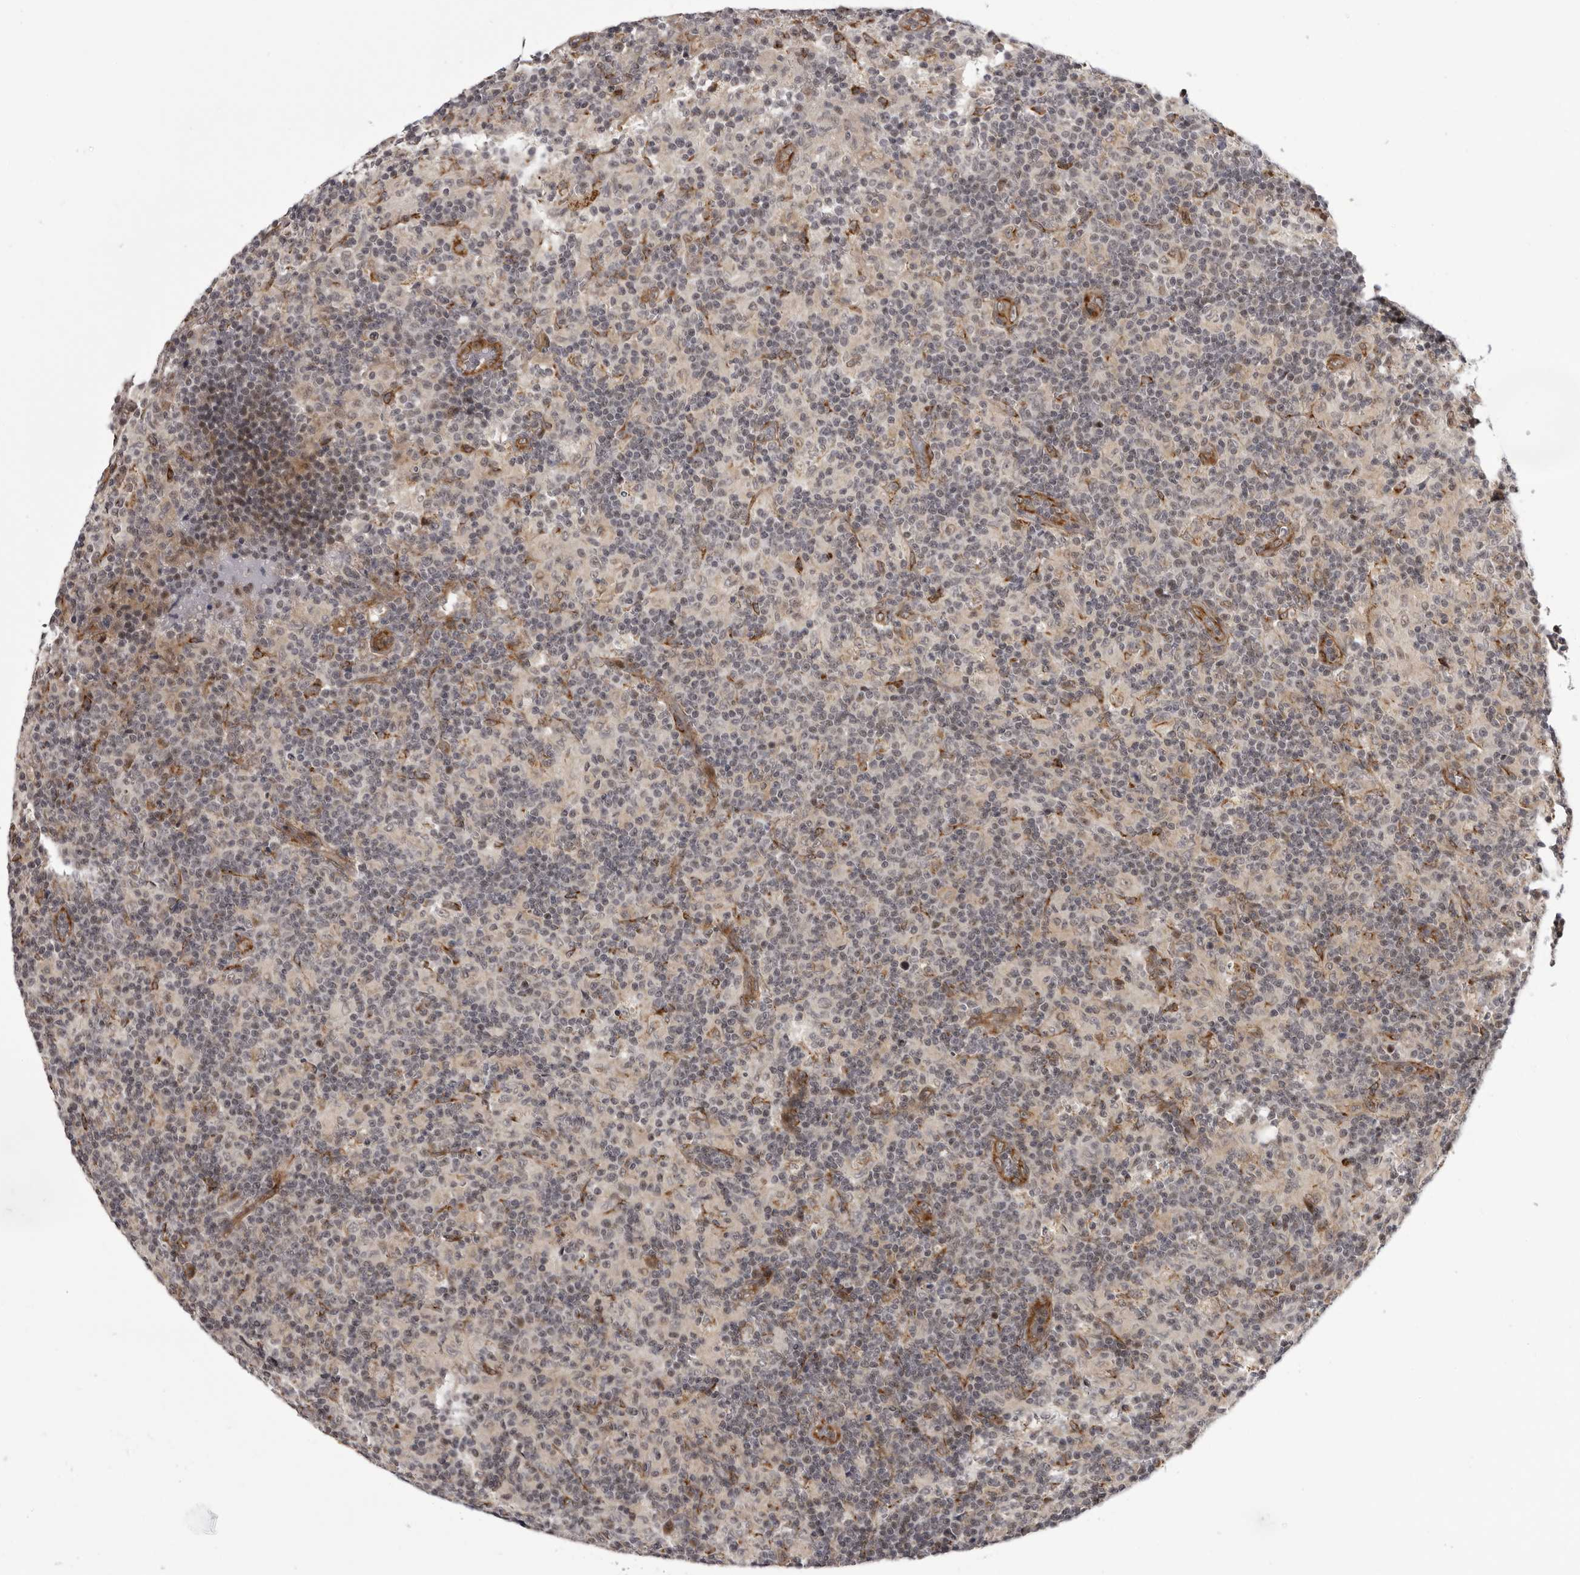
{"staining": {"intensity": "weak", "quantity": "<25%", "location": "cytoplasmic/membranous"}, "tissue": "lymph node", "cell_type": "Germinal center cells", "image_type": "normal", "snomed": [{"axis": "morphology", "description": "Normal tissue, NOS"}, {"axis": "morphology", "description": "Inflammation, NOS"}, {"axis": "topography", "description": "Lymph node"}], "caption": "The histopathology image reveals no staining of germinal center cells in normal lymph node. (Stains: DAB (3,3'-diaminobenzidine) immunohistochemistry with hematoxylin counter stain, Microscopy: brightfield microscopy at high magnification).", "gene": "DNAH14", "patient": {"sex": "male", "age": 55}}